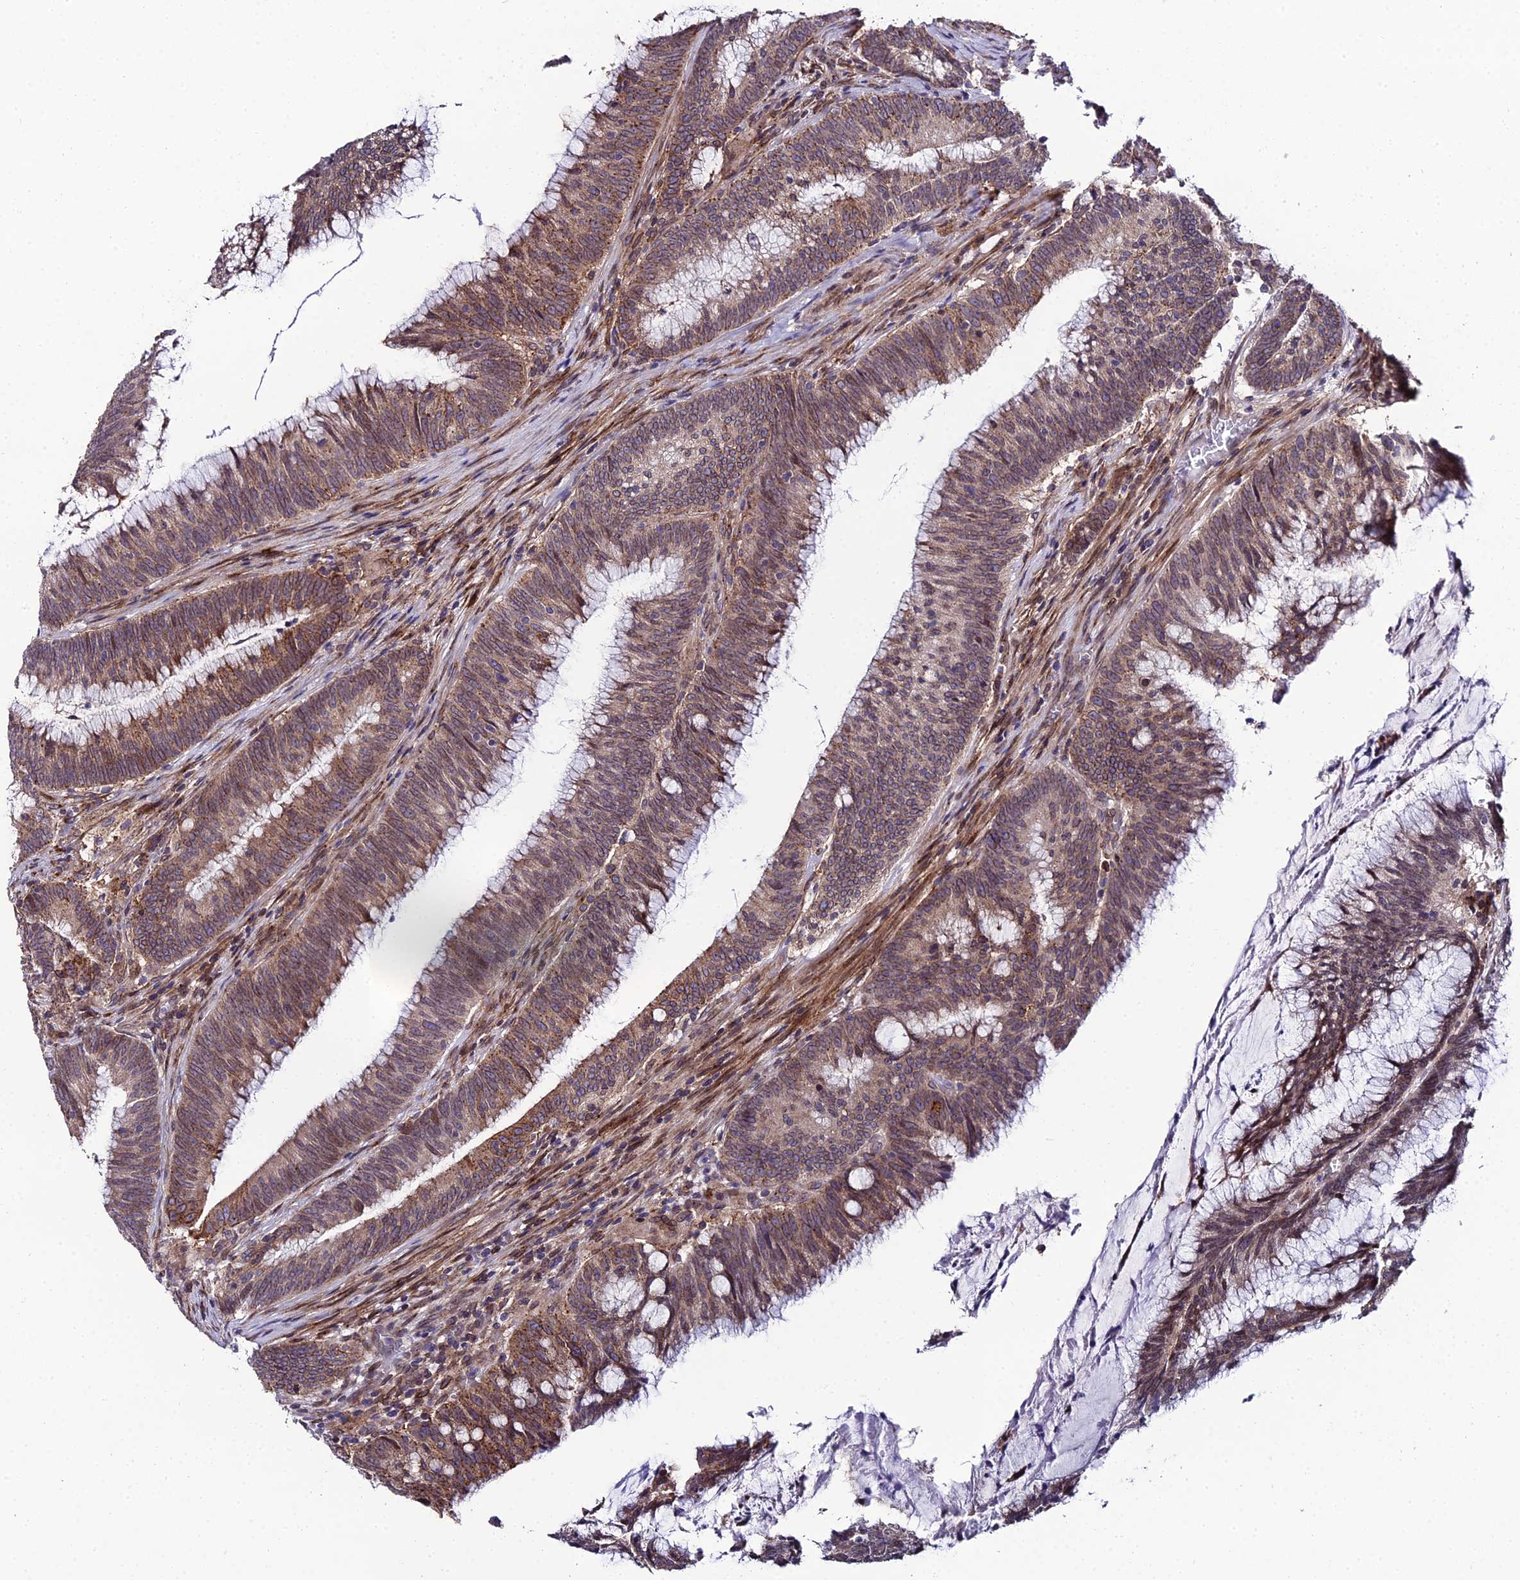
{"staining": {"intensity": "moderate", "quantity": ">75%", "location": "cytoplasmic/membranous"}, "tissue": "colorectal cancer", "cell_type": "Tumor cells", "image_type": "cancer", "snomed": [{"axis": "morphology", "description": "Adenocarcinoma, NOS"}, {"axis": "topography", "description": "Rectum"}], "caption": "Brown immunohistochemical staining in adenocarcinoma (colorectal) shows moderate cytoplasmic/membranous positivity in about >75% of tumor cells.", "gene": "DDX19A", "patient": {"sex": "female", "age": 77}}